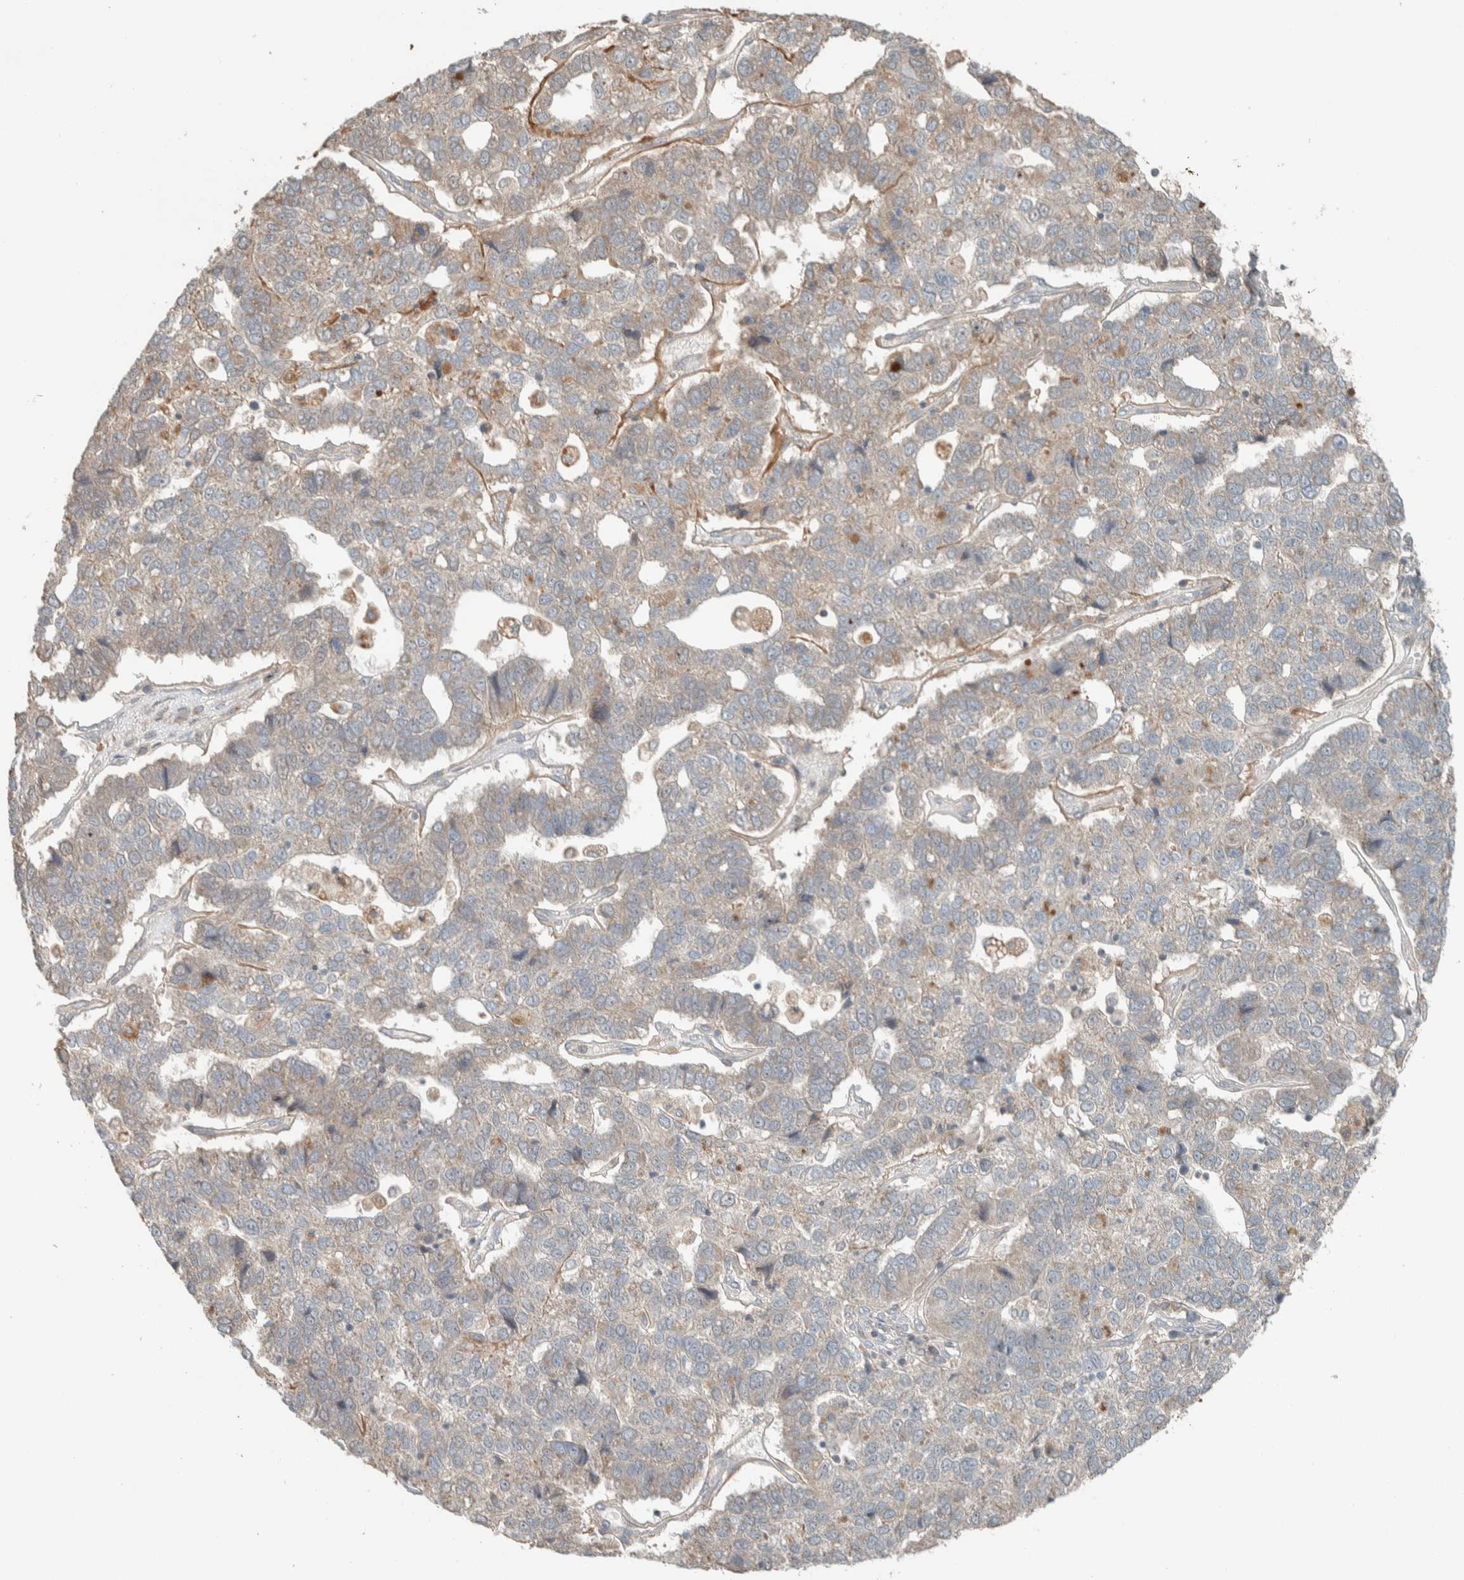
{"staining": {"intensity": "weak", "quantity": "25%-75%", "location": "cytoplasmic/membranous"}, "tissue": "pancreatic cancer", "cell_type": "Tumor cells", "image_type": "cancer", "snomed": [{"axis": "morphology", "description": "Adenocarcinoma, NOS"}, {"axis": "topography", "description": "Pancreas"}], "caption": "IHC (DAB (3,3'-diaminobenzidine)) staining of adenocarcinoma (pancreatic) displays weak cytoplasmic/membranous protein positivity in approximately 25%-75% of tumor cells. (DAB (3,3'-diaminobenzidine) IHC with brightfield microscopy, high magnification).", "gene": "NBR1", "patient": {"sex": "female", "age": 61}}